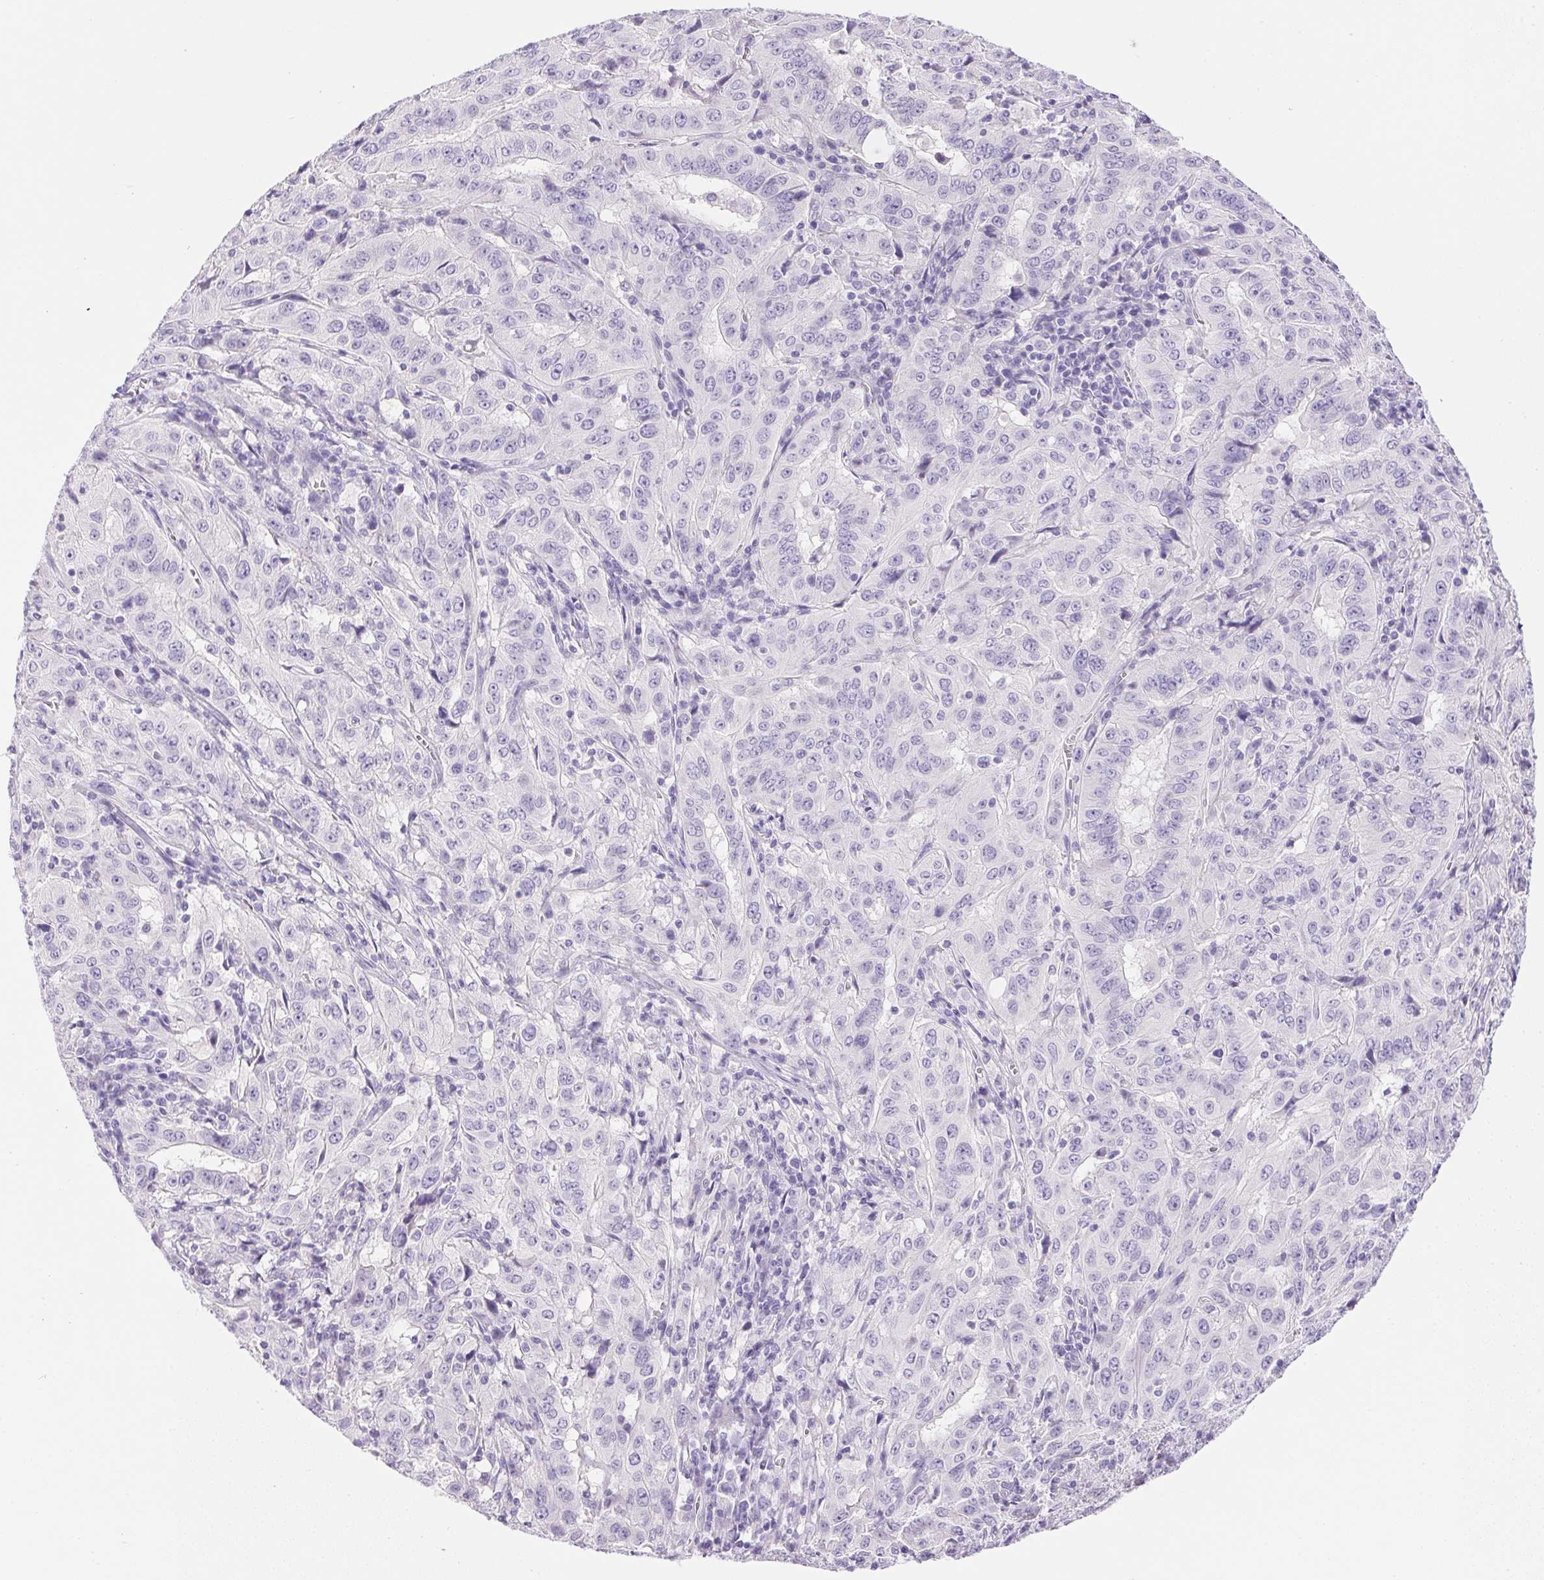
{"staining": {"intensity": "negative", "quantity": "none", "location": "none"}, "tissue": "pancreatic cancer", "cell_type": "Tumor cells", "image_type": "cancer", "snomed": [{"axis": "morphology", "description": "Adenocarcinoma, NOS"}, {"axis": "topography", "description": "Pancreas"}], "caption": "IHC photomicrograph of human pancreatic cancer (adenocarcinoma) stained for a protein (brown), which shows no expression in tumor cells.", "gene": "ATP6V0A4", "patient": {"sex": "male", "age": 63}}